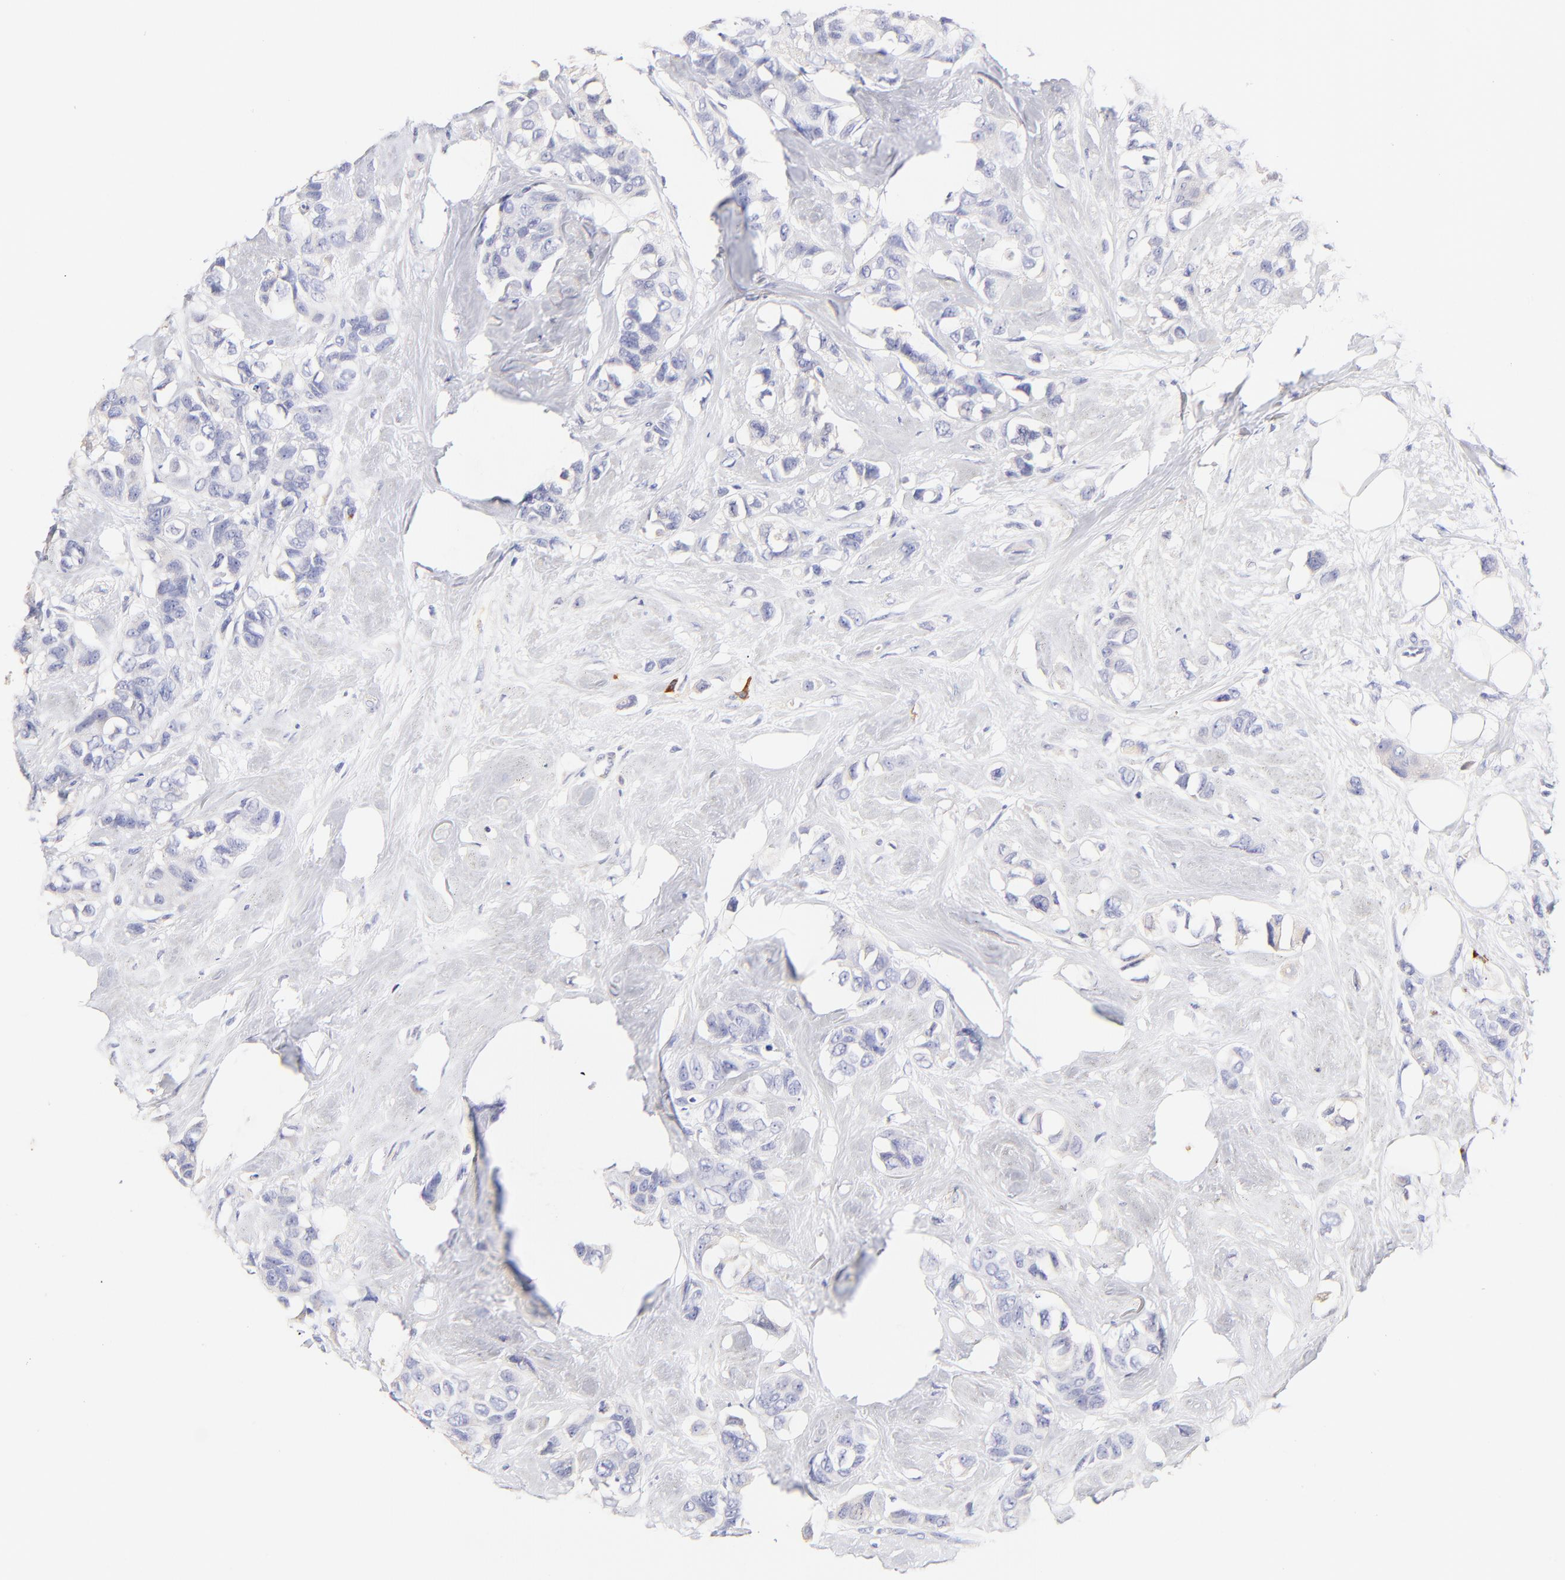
{"staining": {"intensity": "negative", "quantity": "none", "location": "none"}, "tissue": "breast cancer", "cell_type": "Tumor cells", "image_type": "cancer", "snomed": [{"axis": "morphology", "description": "Duct carcinoma"}, {"axis": "topography", "description": "Breast"}], "caption": "Breast intraductal carcinoma stained for a protein using immunohistochemistry reveals no expression tumor cells.", "gene": "ASB9", "patient": {"sex": "female", "age": 51}}